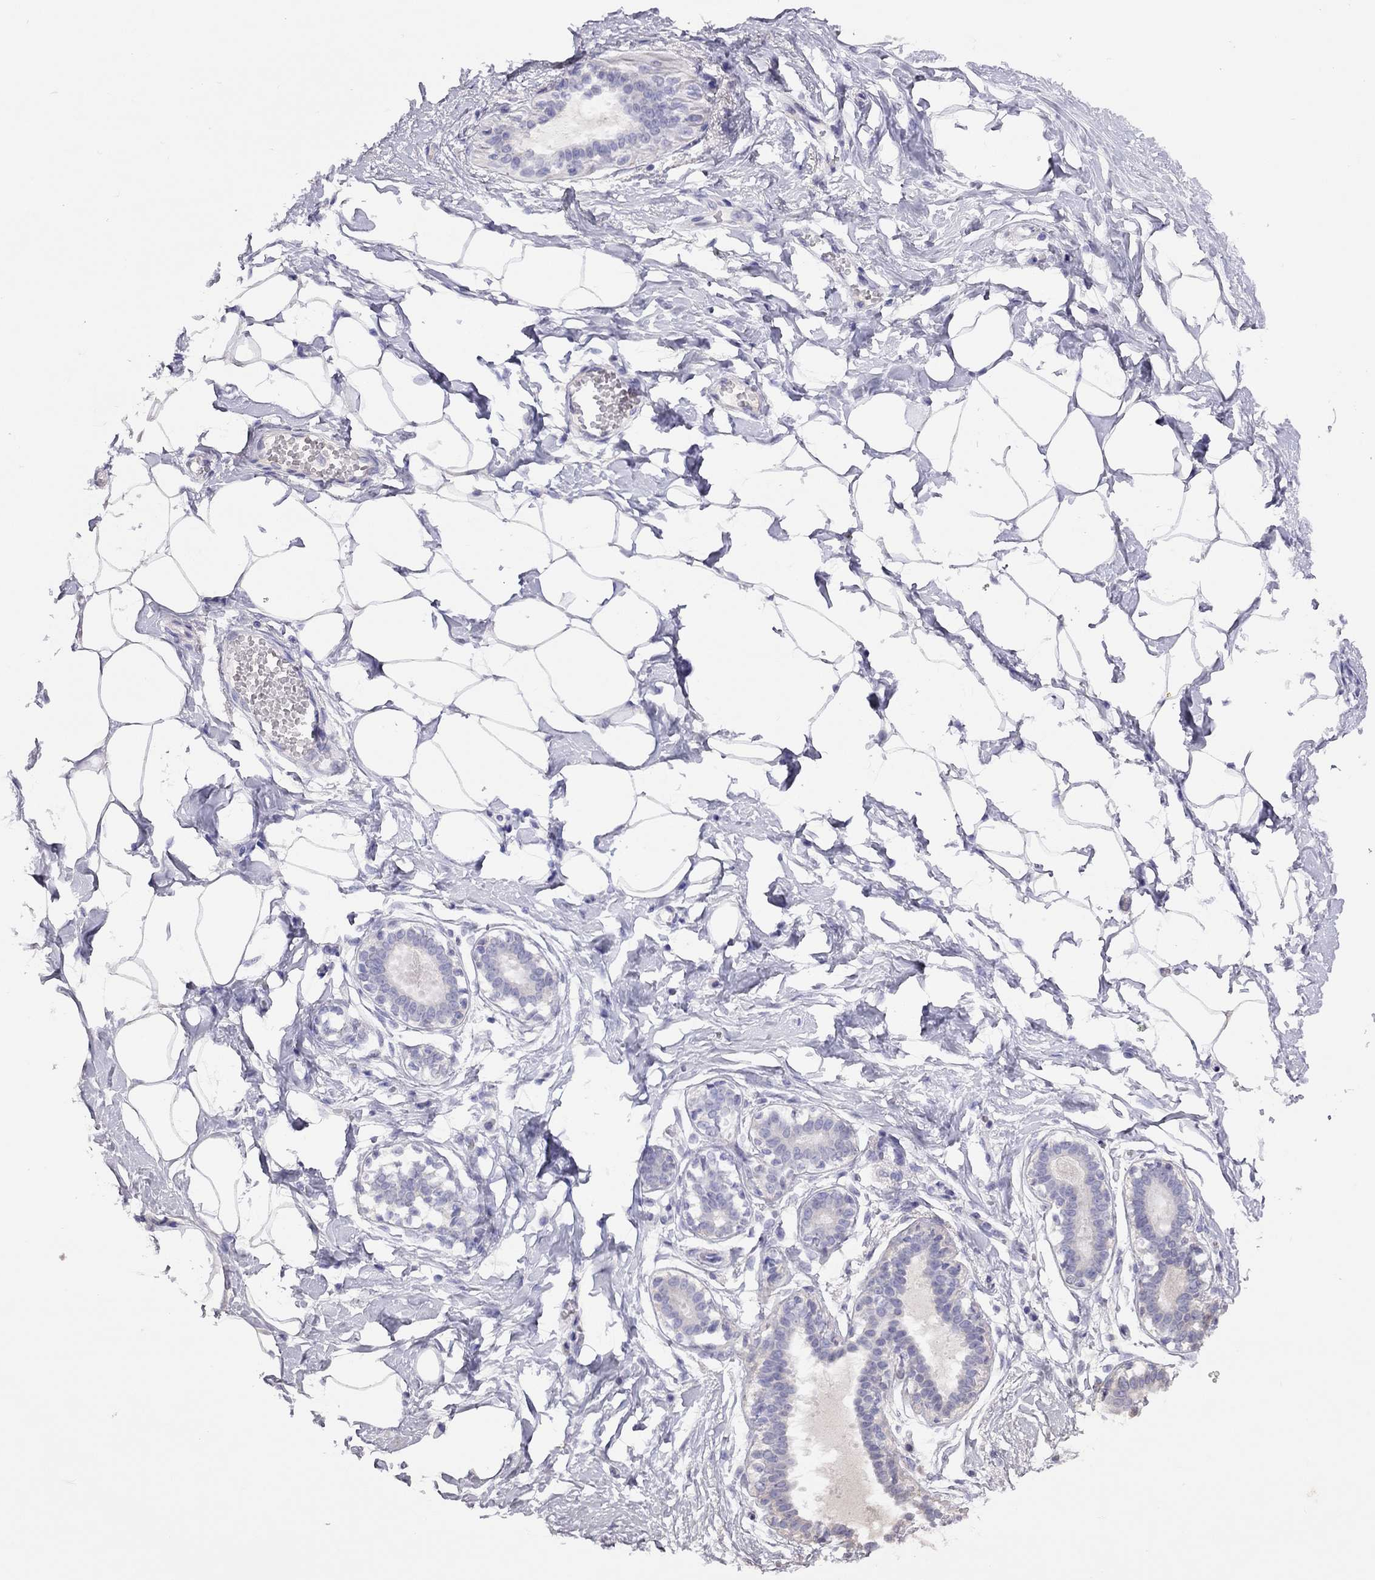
{"staining": {"intensity": "negative", "quantity": "none", "location": "none"}, "tissue": "breast", "cell_type": "Adipocytes", "image_type": "normal", "snomed": [{"axis": "morphology", "description": "Normal tissue, NOS"}, {"axis": "morphology", "description": "Lobular carcinoma, in situ"}, {"axis": "topography", "description": "Breast"}], "caption": "A micrograph of human breast is negative for staining in adipocytes.", "gene": "CPNE4", "patient": {"sex": "female", "age": 35}}